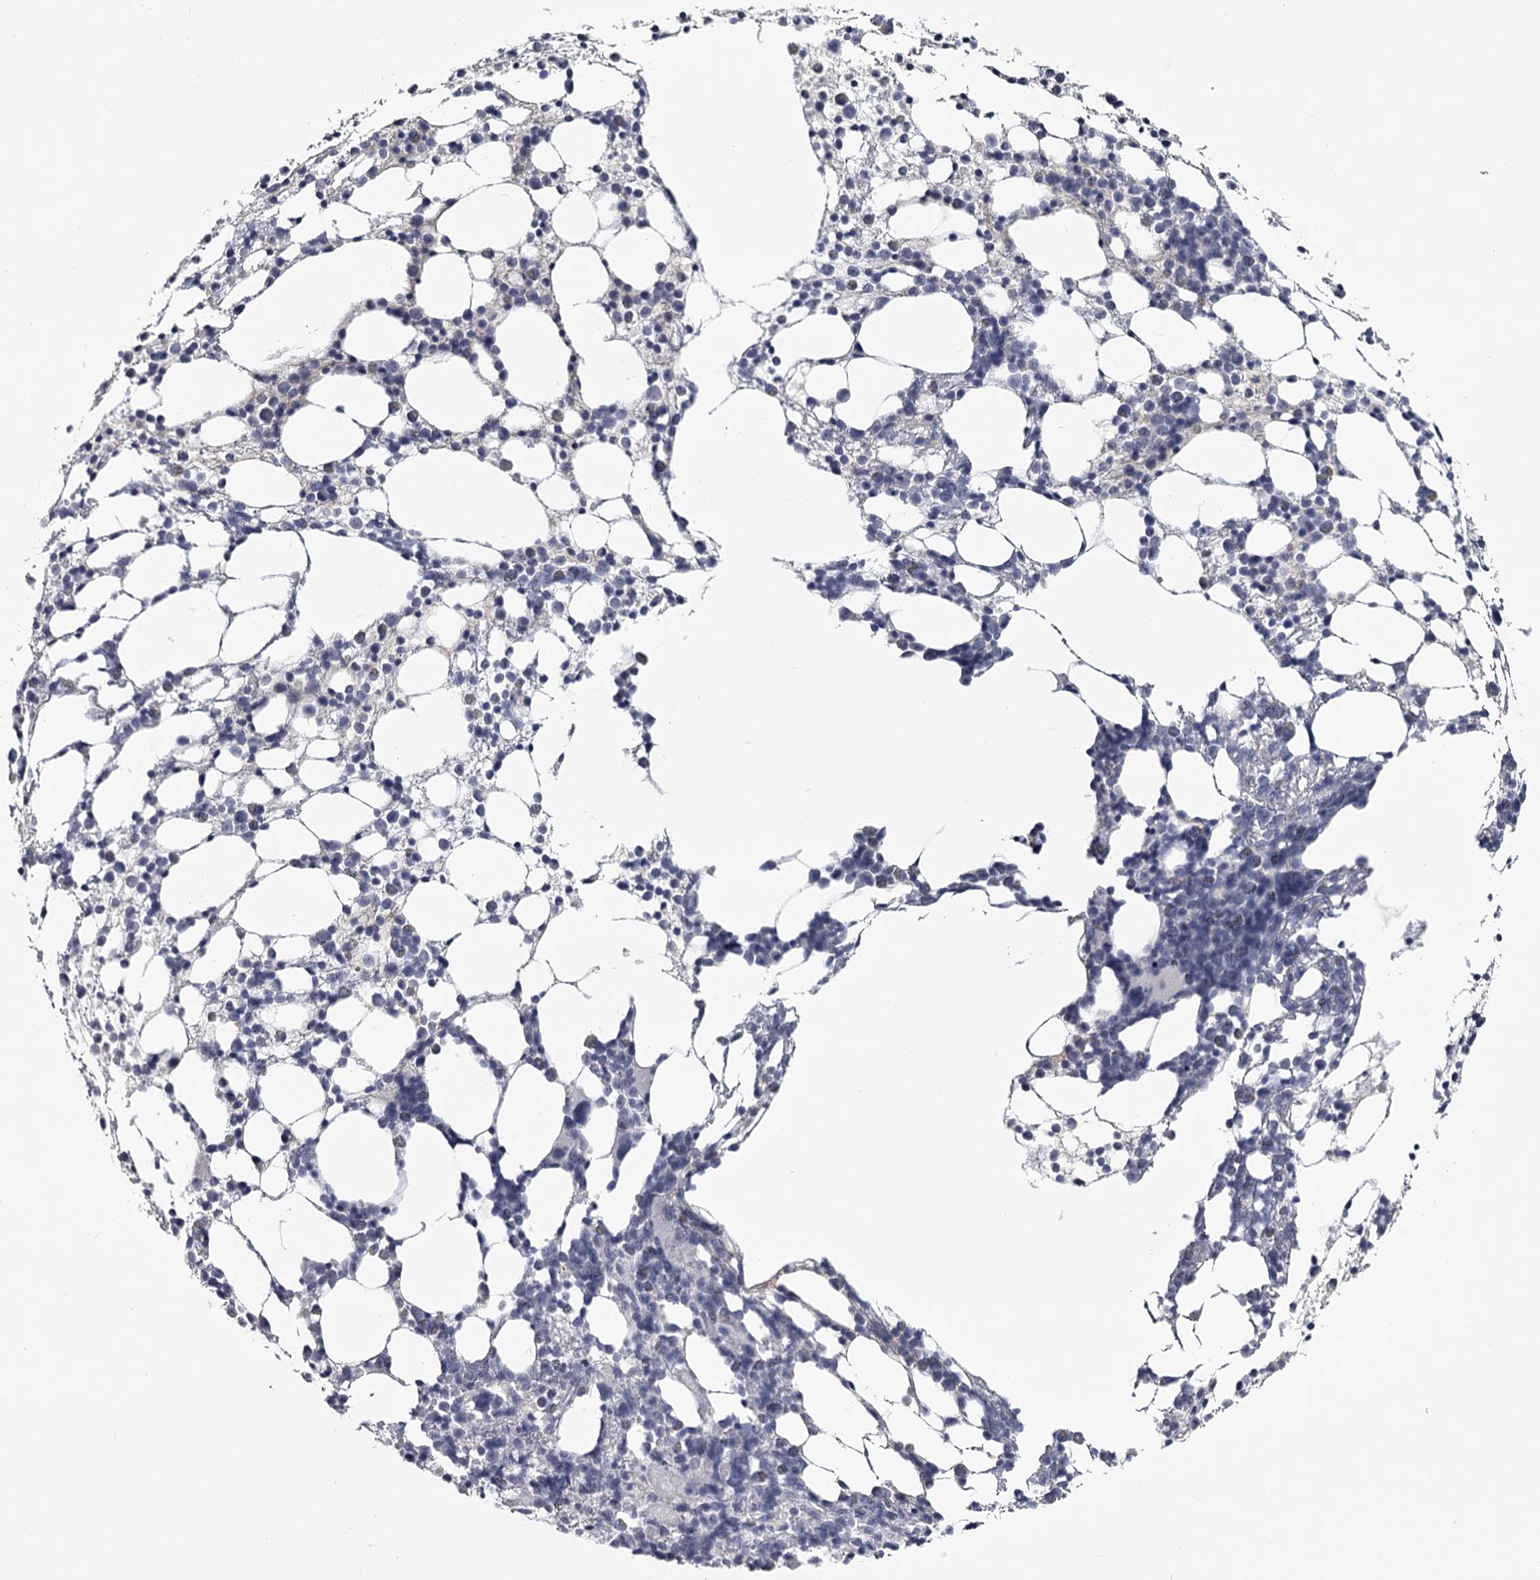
{"staining": {"intensity": "negative", "quantity": "none", "location": "none"}, "tissue": "bone marrow", "cell_type": "Hematopoietic cells", "image_type": "normal", "snomed": [{"axis": "morphology", "description": "Normal tissue, NOS"}, {"axis": "topography", "description": "Bone marrow"}], "caption": "A high-resolution image shows IHC staining of normal bone marrow, which exhibits no significant staining in hematopoietic cells. The staining is performed using DAB brown chromogen with nuclei counter-stained in using hematoxylin.", "gene": "DAO", "patient": {"sex": "female", "age": 57}}